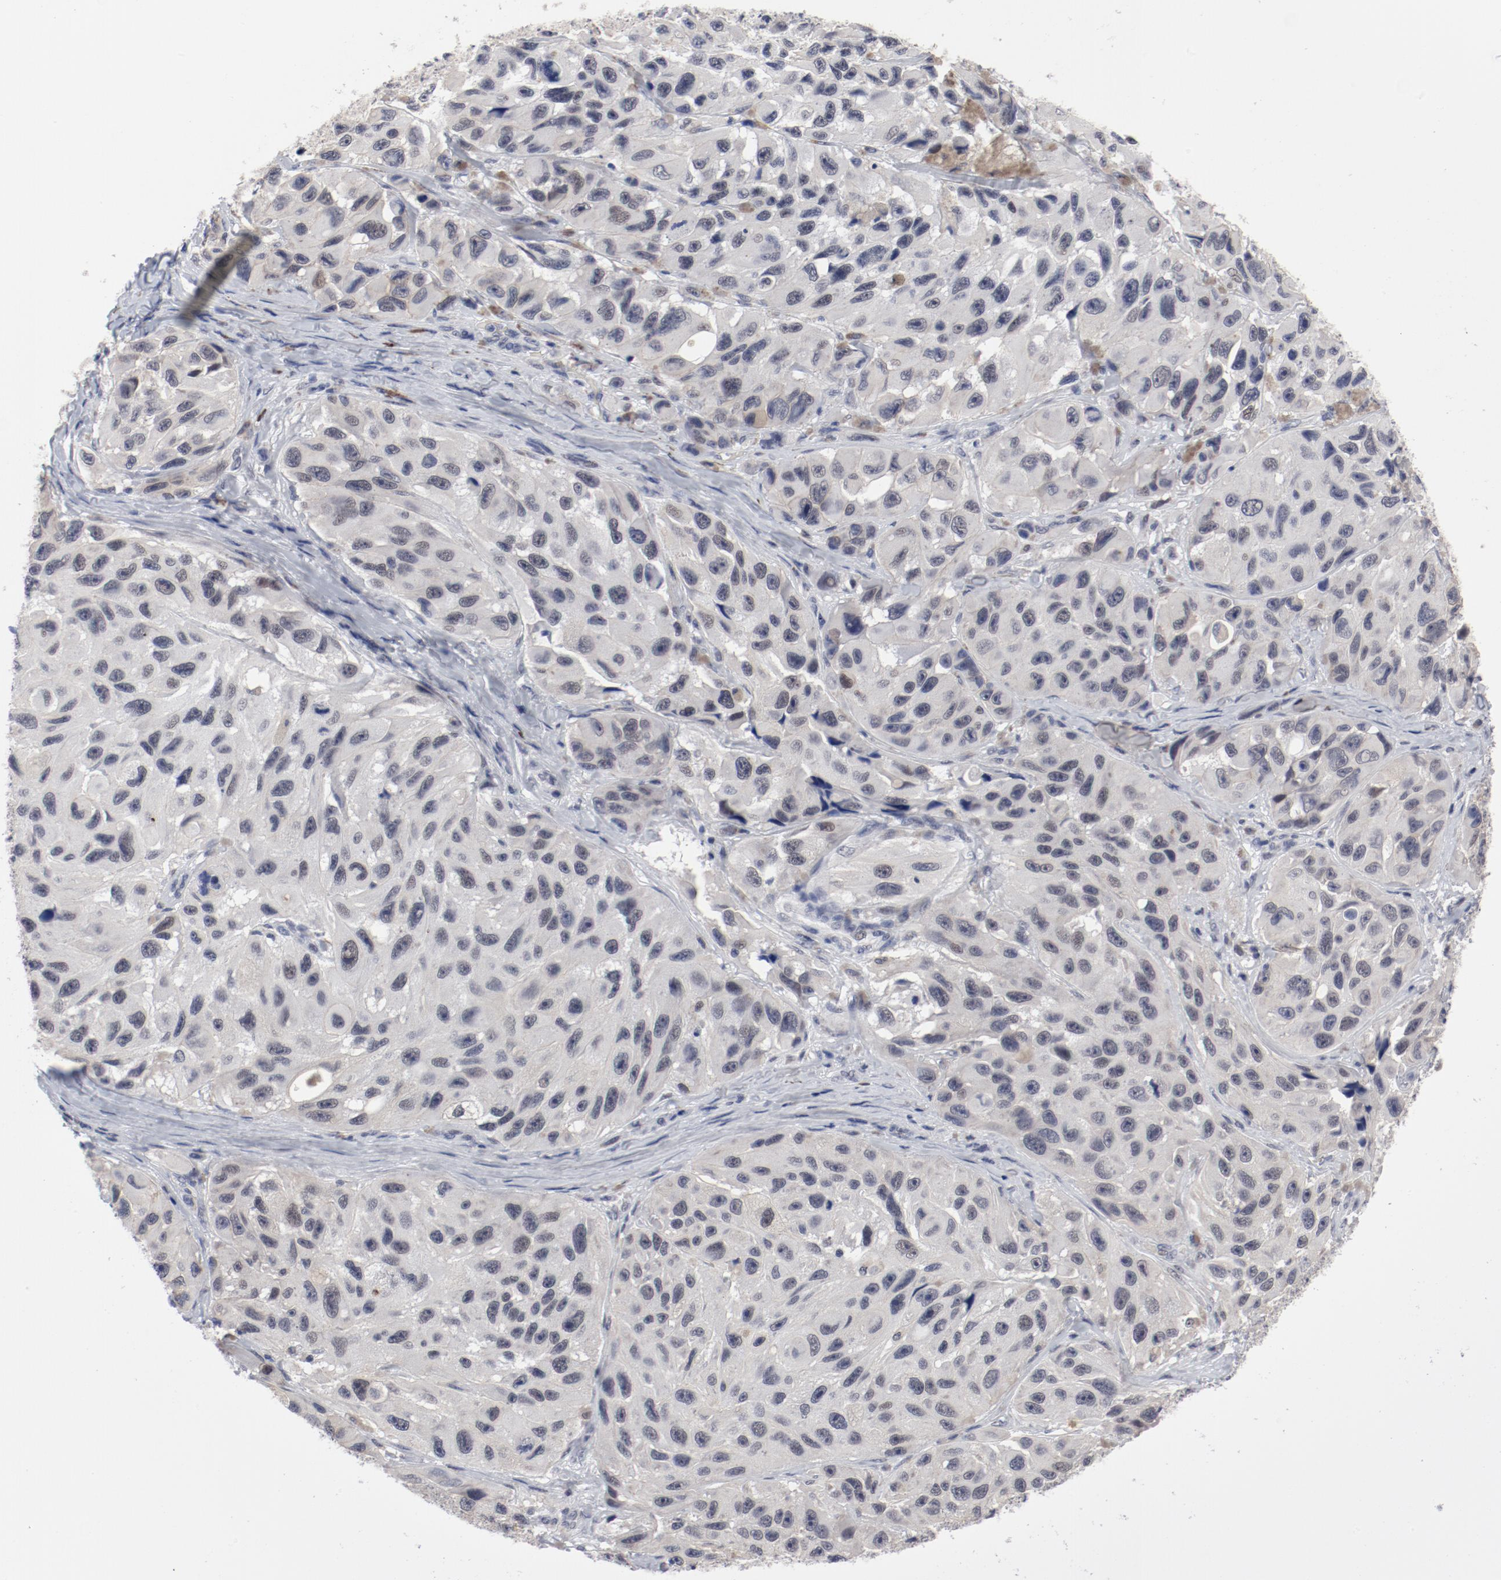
{"staining": {"intensity": "negative", "quantity": "none", "location": "none"}, "tissue": "melanoma", "cell_type": "Tumor cells", "image_type": "cancer", "snomed": [{"axis": "morphology", "description": "Malignant melanoma, NOS"}, {"axis": "topography", "description": "Skin"}], "caption": "Immunohistochemical staining of melanoma displays no significant expression in tumor cells. The staining was performed using DAB (3,3'-diaminobenzidine) to visualize the protein expression in brown, while the nuclei were stained in blue with hematoxylin (Magnification: 20x).", "gene": "ANKLE2", "patient": {"sex": "female", "age": 73}}